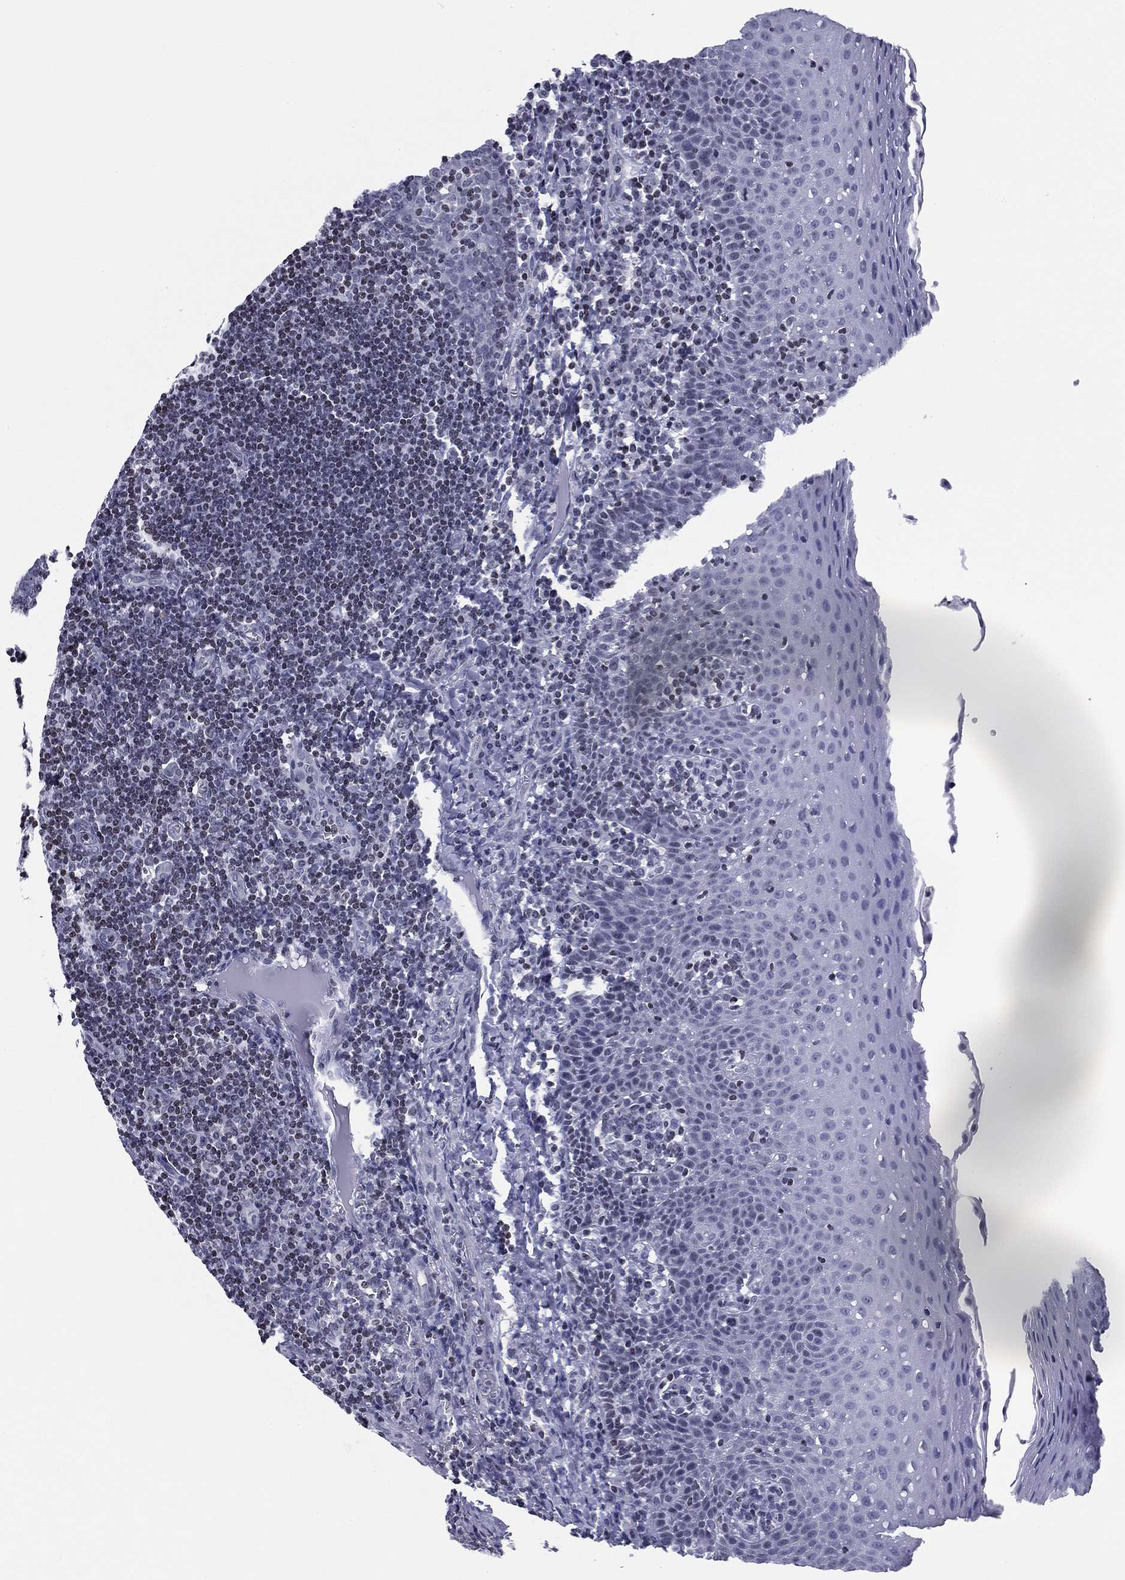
{"staining": {"intensity": "negative", "quantity": "none", "location": "none"}, "tissue": "tonsil", "cell_type": "Germinal center cells", "image_type": "normal", "snomed": [{"axis": "morphology", "description": "Normal tissue, NOS"}, {"axis": "morphology", "description": "Inflammation, NOS"}, {"axis": "topography", "description": "Tonsil"}], "caption": "DAB immunohistochemical staining of unremarkable tonsil reveals no significant staining in germinal center cells.", "gene": "CCDC144A", "patient": {"sex": "female", "age": 31}}